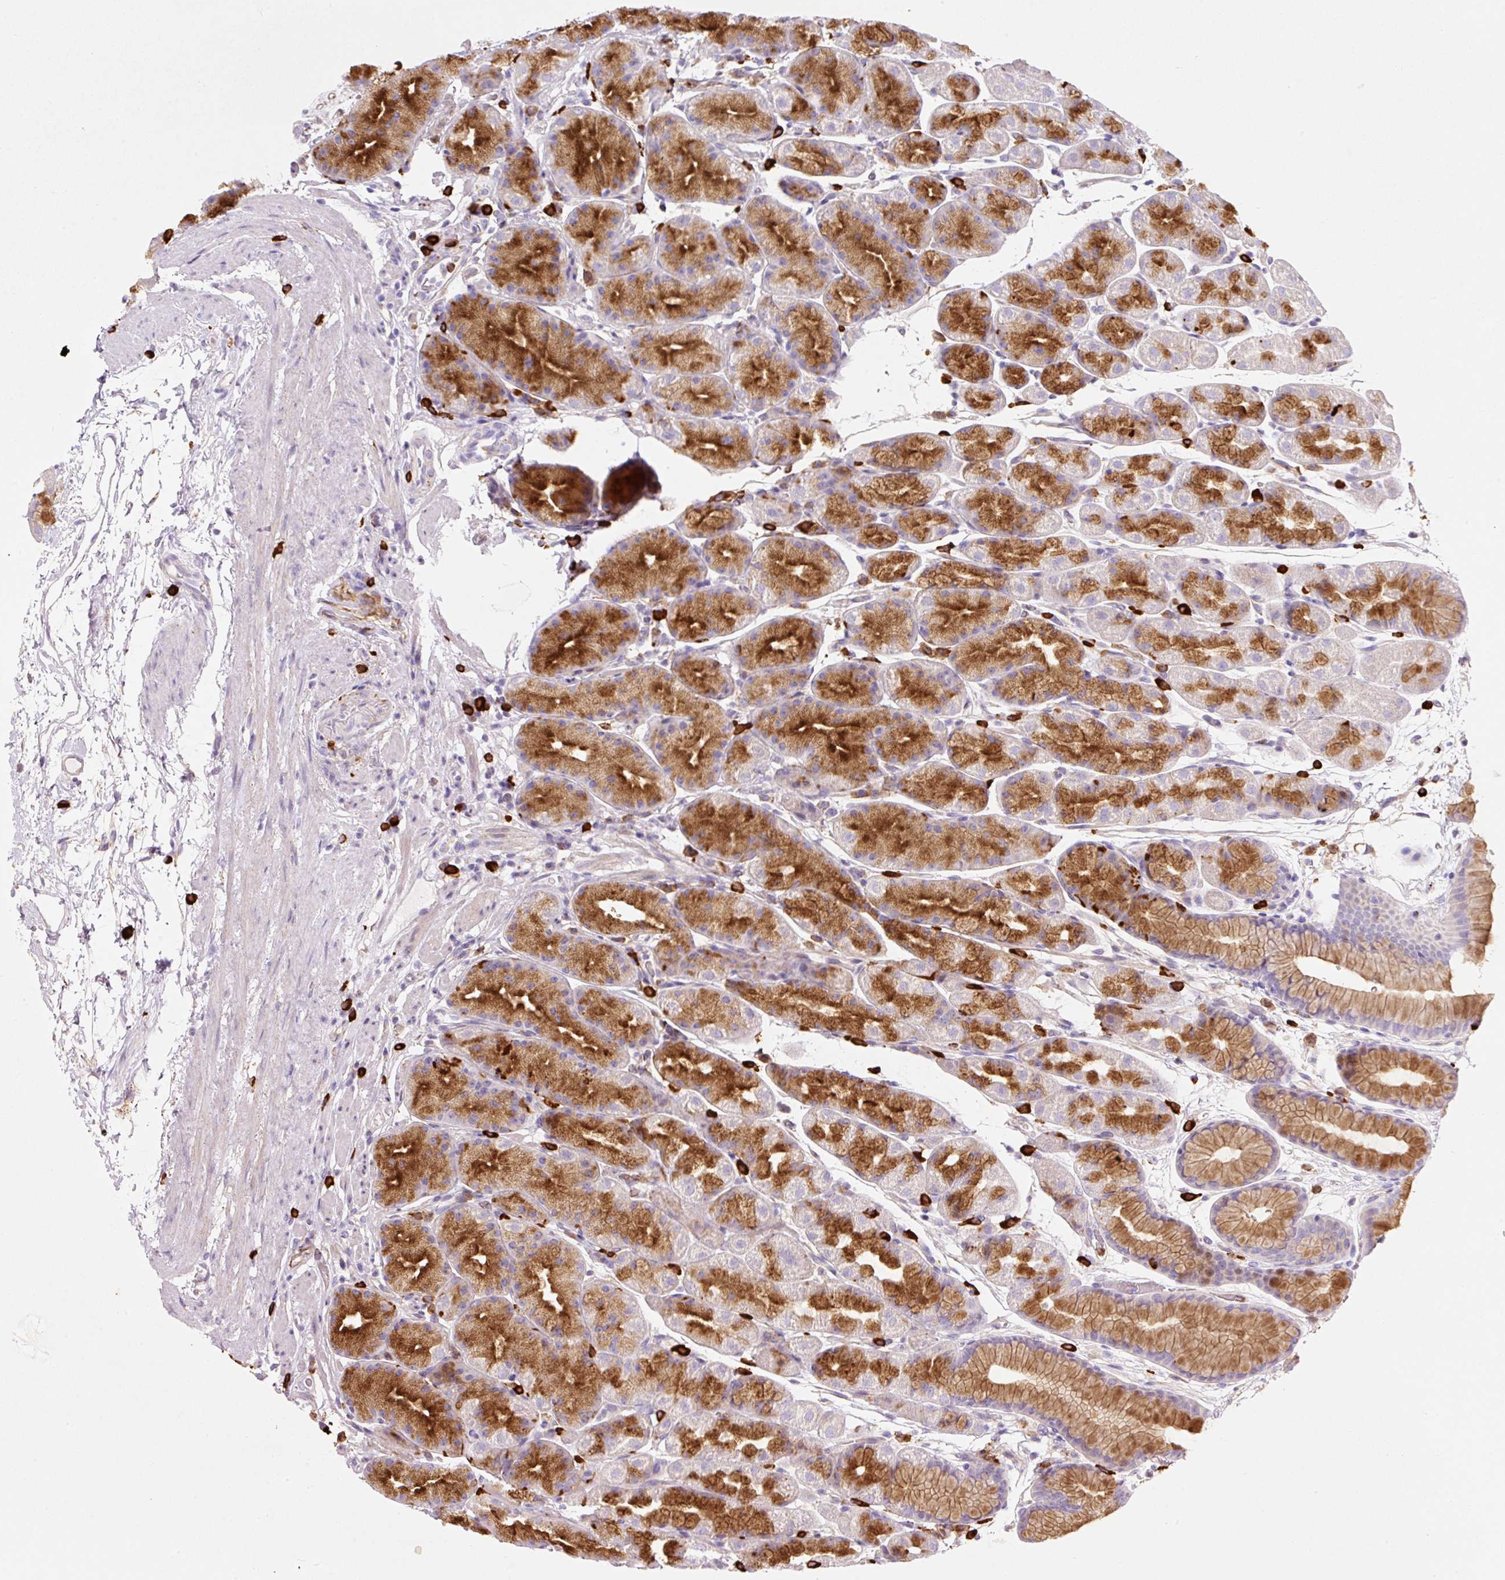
{"staining": {"intensity": "strong", "quantity": ">75%", "location": "cytoplasmic/membranous"}, "tissue": "stomach", "cell_type": "Glandular cells", "image_type": "normal", "snomed": [{"axis": "morphology", "description": "Normal tissue, NOS"}, {"axis": "topography", "description": "Stomach, lower"}], "caption": "Benign stomach demonstrates strong cytoplasmic/membranous expression in about >75% of glandular cells.", "gene": "TMC8", "patient": {"sex": "male", "age": 67}}